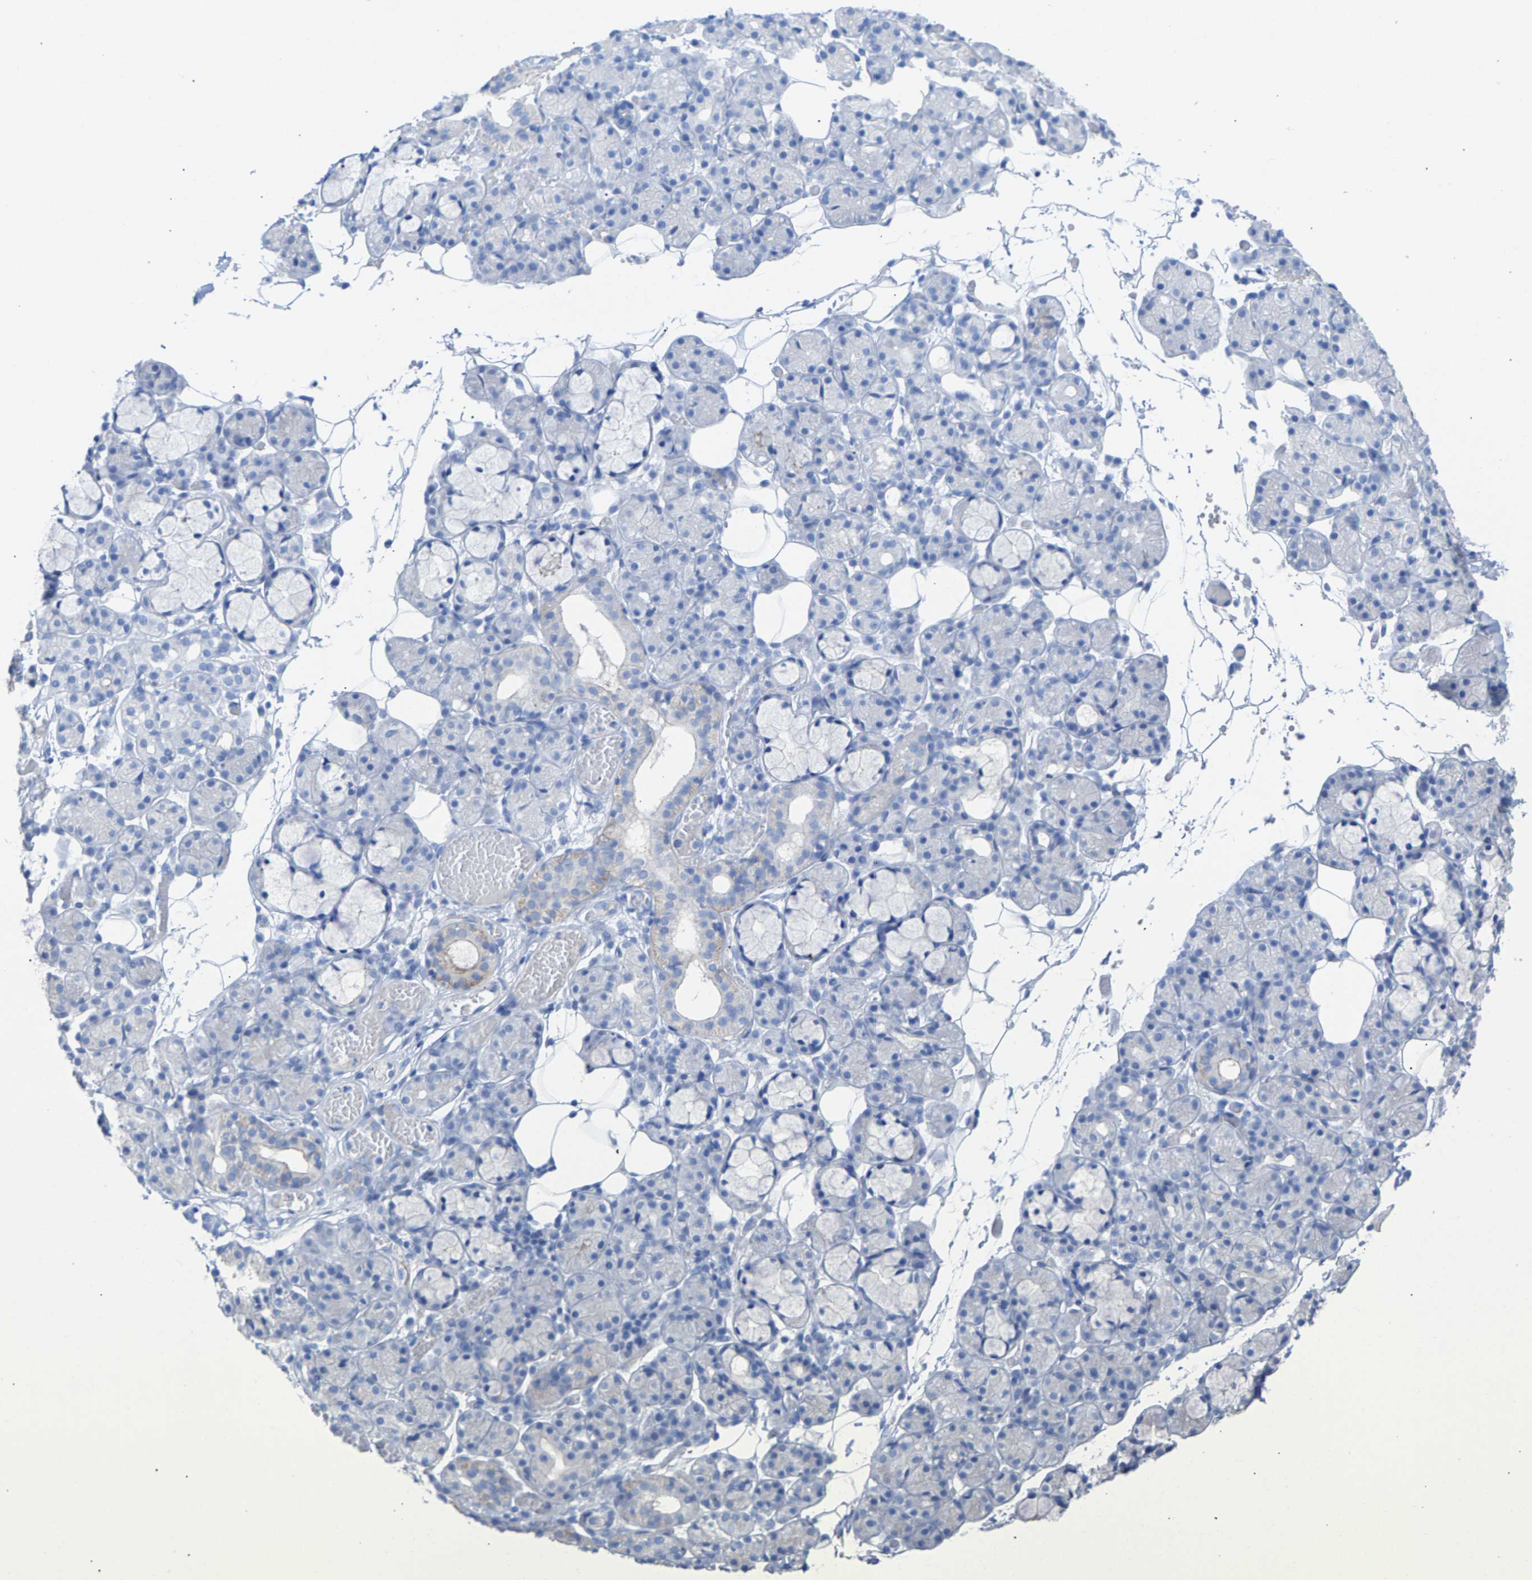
{"staining": {"intensity": "negative", "quantity": "none", "location": "none"}, "tissue": "salivary gland", "cell_type": "Glandular cells", "image_type": "normal", "snomed": [{"axis": "morphology", "description": "Normal tissue, NOS"}, {"axis": "topography", "description": "Salivary gland"}], "caption": "IHC photomicrograph of benign salivary gland: human salivary gland stained with DAB reveals no significant protein expression in glandular cells. (Brightfield microscopy of DAB immunohistochemistry at high magnification).", "gene": "CPA1", "patient": {"sex": "male", "age": 63}}